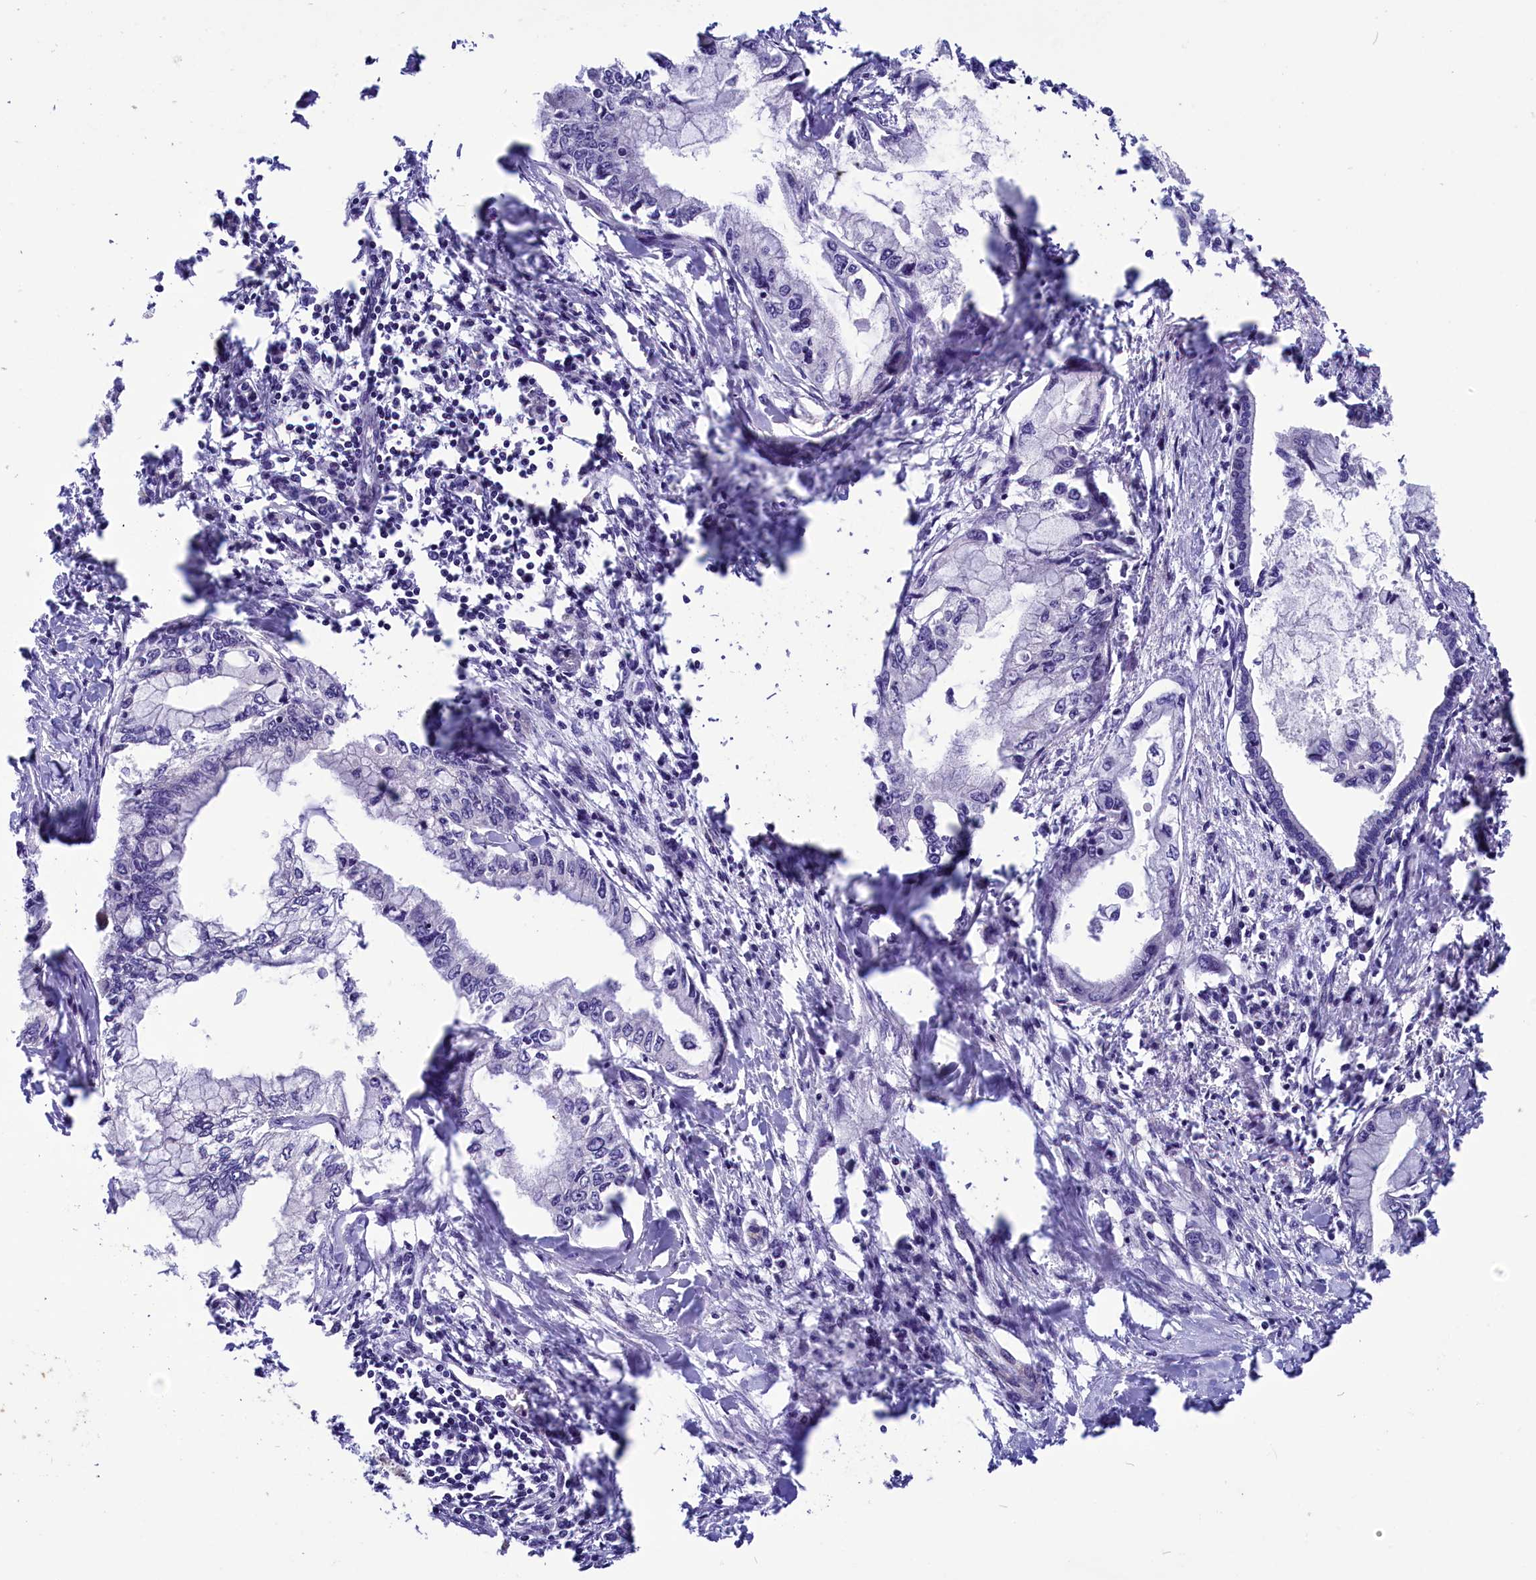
{"staining": {"intensity": "negative", "quantity": "none", "location": "none"}, "tissue": "pancreatic cancer", "cell_type": "Tumor cells", "image_type": "cancer", "snomed": [{"axis": "morphology", "description": "Adenocarcinoma, NOS"}, {"axis": "topography", "description": "Pancreas"}], "caption": "Immunohistochemistry micrograph of neoplastic tissue: adenocarcinoma (pancreatic) stained with DAB reveals no significant protein staining in tumor cells.", "gene": "SCD5", "patient": {"sex": "male", "age": 48}}